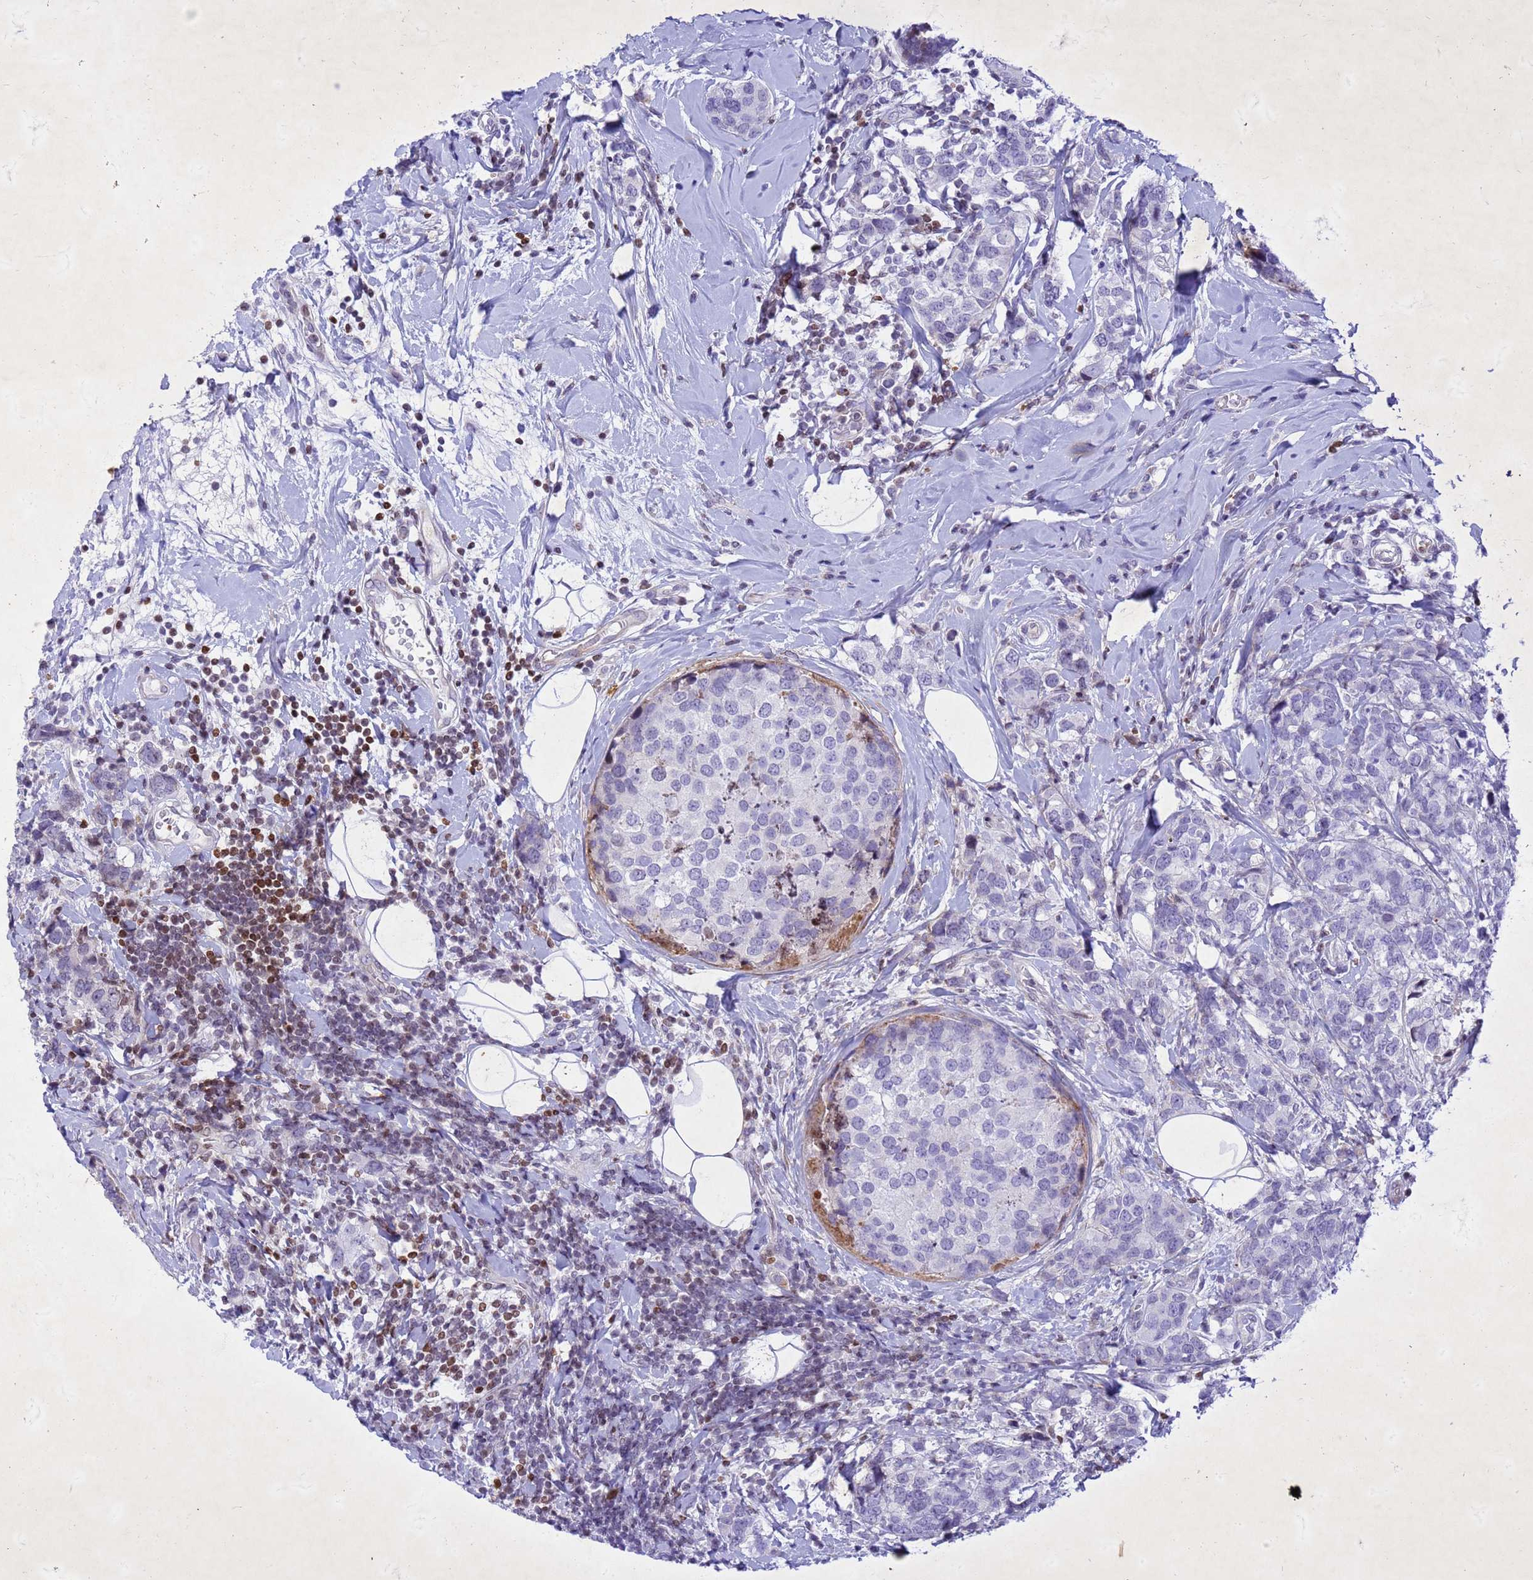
{"staining": {"intensity": "negative", "quantity": "none", "location": "none"}, "tissue": "breast cancer", "cell_type": "Tumor cells", "image_type": "cancer", "snomed": [{"axis": "morphology", "description": "Lobular carcinoma"}, {"axis": "topography", "description": "Breast"}], "caption": "DAB (3,3'-diaminobenzidine) immunohistochemical staining of breast cancer displays no significant positivity in tumor cells. The staining is performed using DAB (3,3'-diaminobenzidine) brown chromogen with nuclei counter-stained in using hematoxylin.", "gene": "COPS9", "patient": {"sex": "female", "age": 59}}